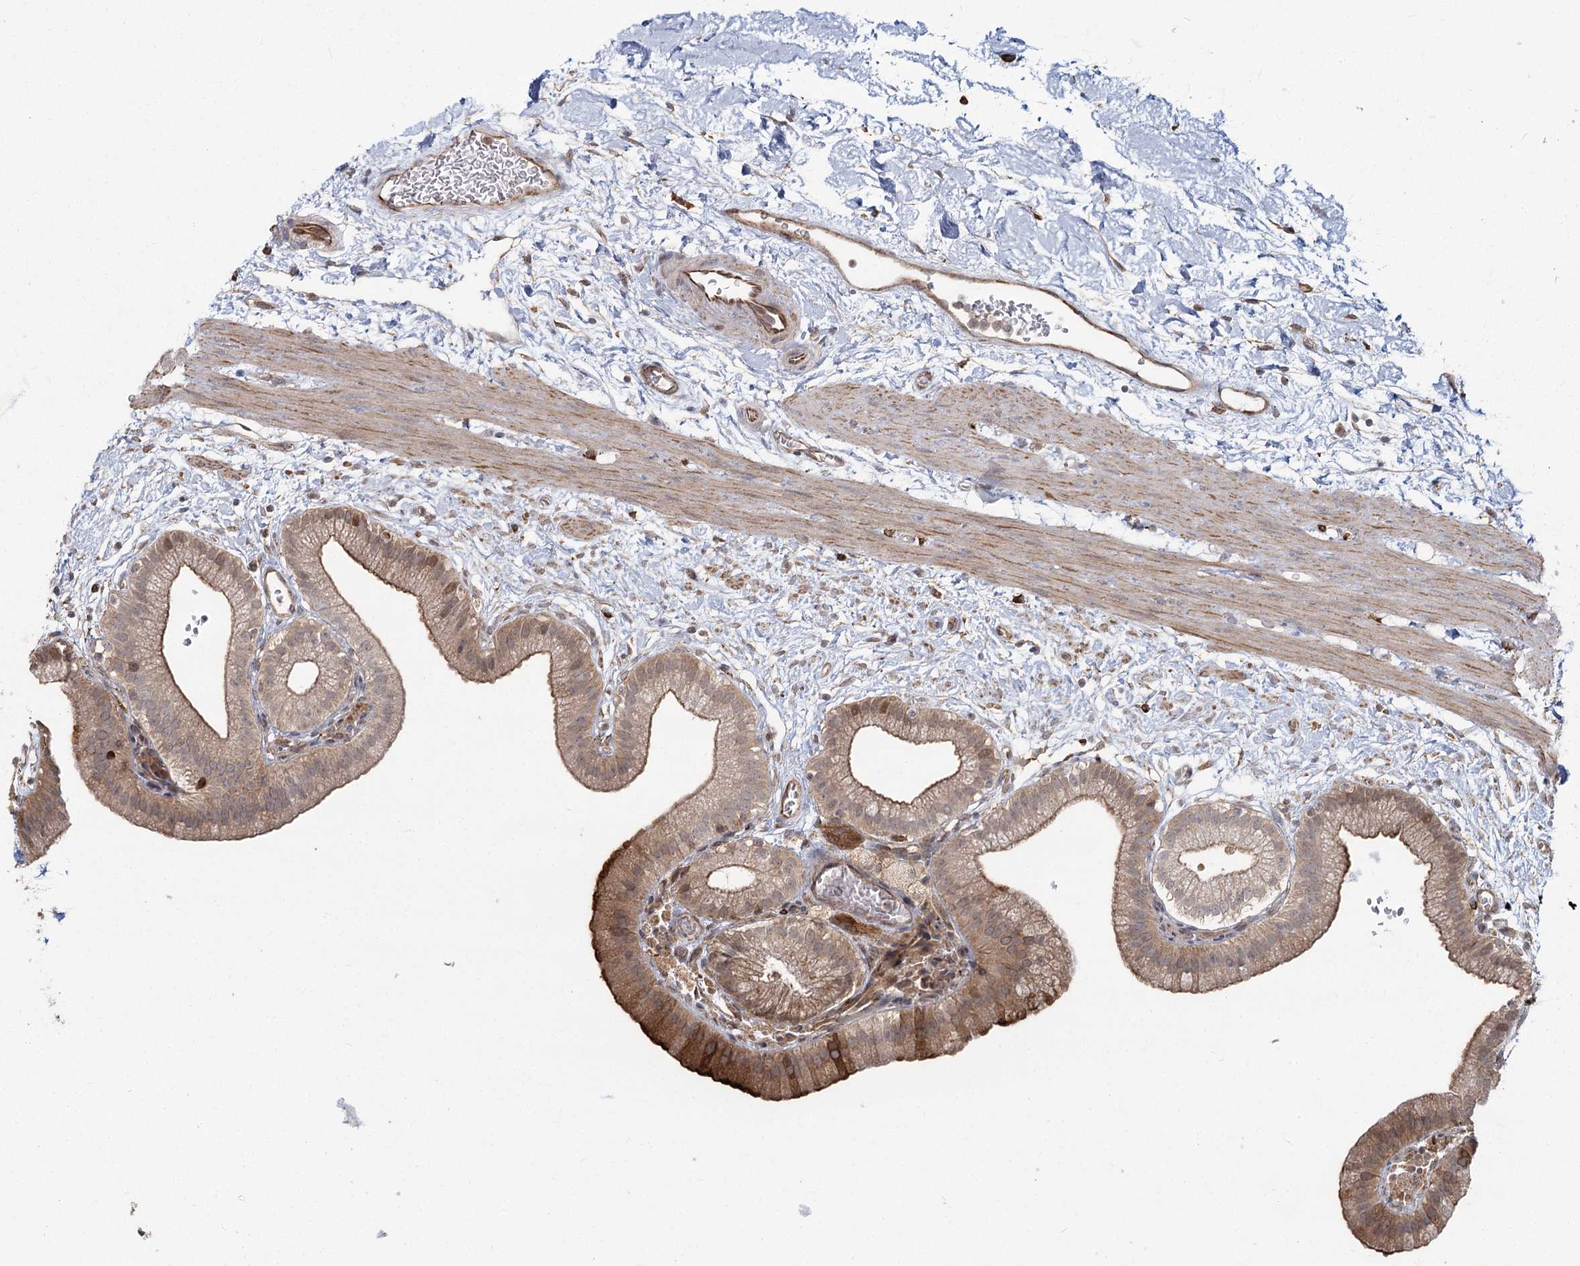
{"staining": {"intensity": "moderate", "quantity": ">75%", "location": "cytoplasmic/membranous"}, "tissue": "gallbladder", "cell_type": "Glandular cells", "image_type": "normal", "snomed": [{"axis": "morphology", "description": "Normal tissue, NOS"}, {"axis": "topography", "description": "Gallbladder"}], "caption": "Glandular cells show medium levels of moderate cytoplasmic/membranous staining in approximately >75% of cells in unremarkable human gallbladder.", "gene": "AP2M1", "patient": {"sex": "male", "age": 55}}